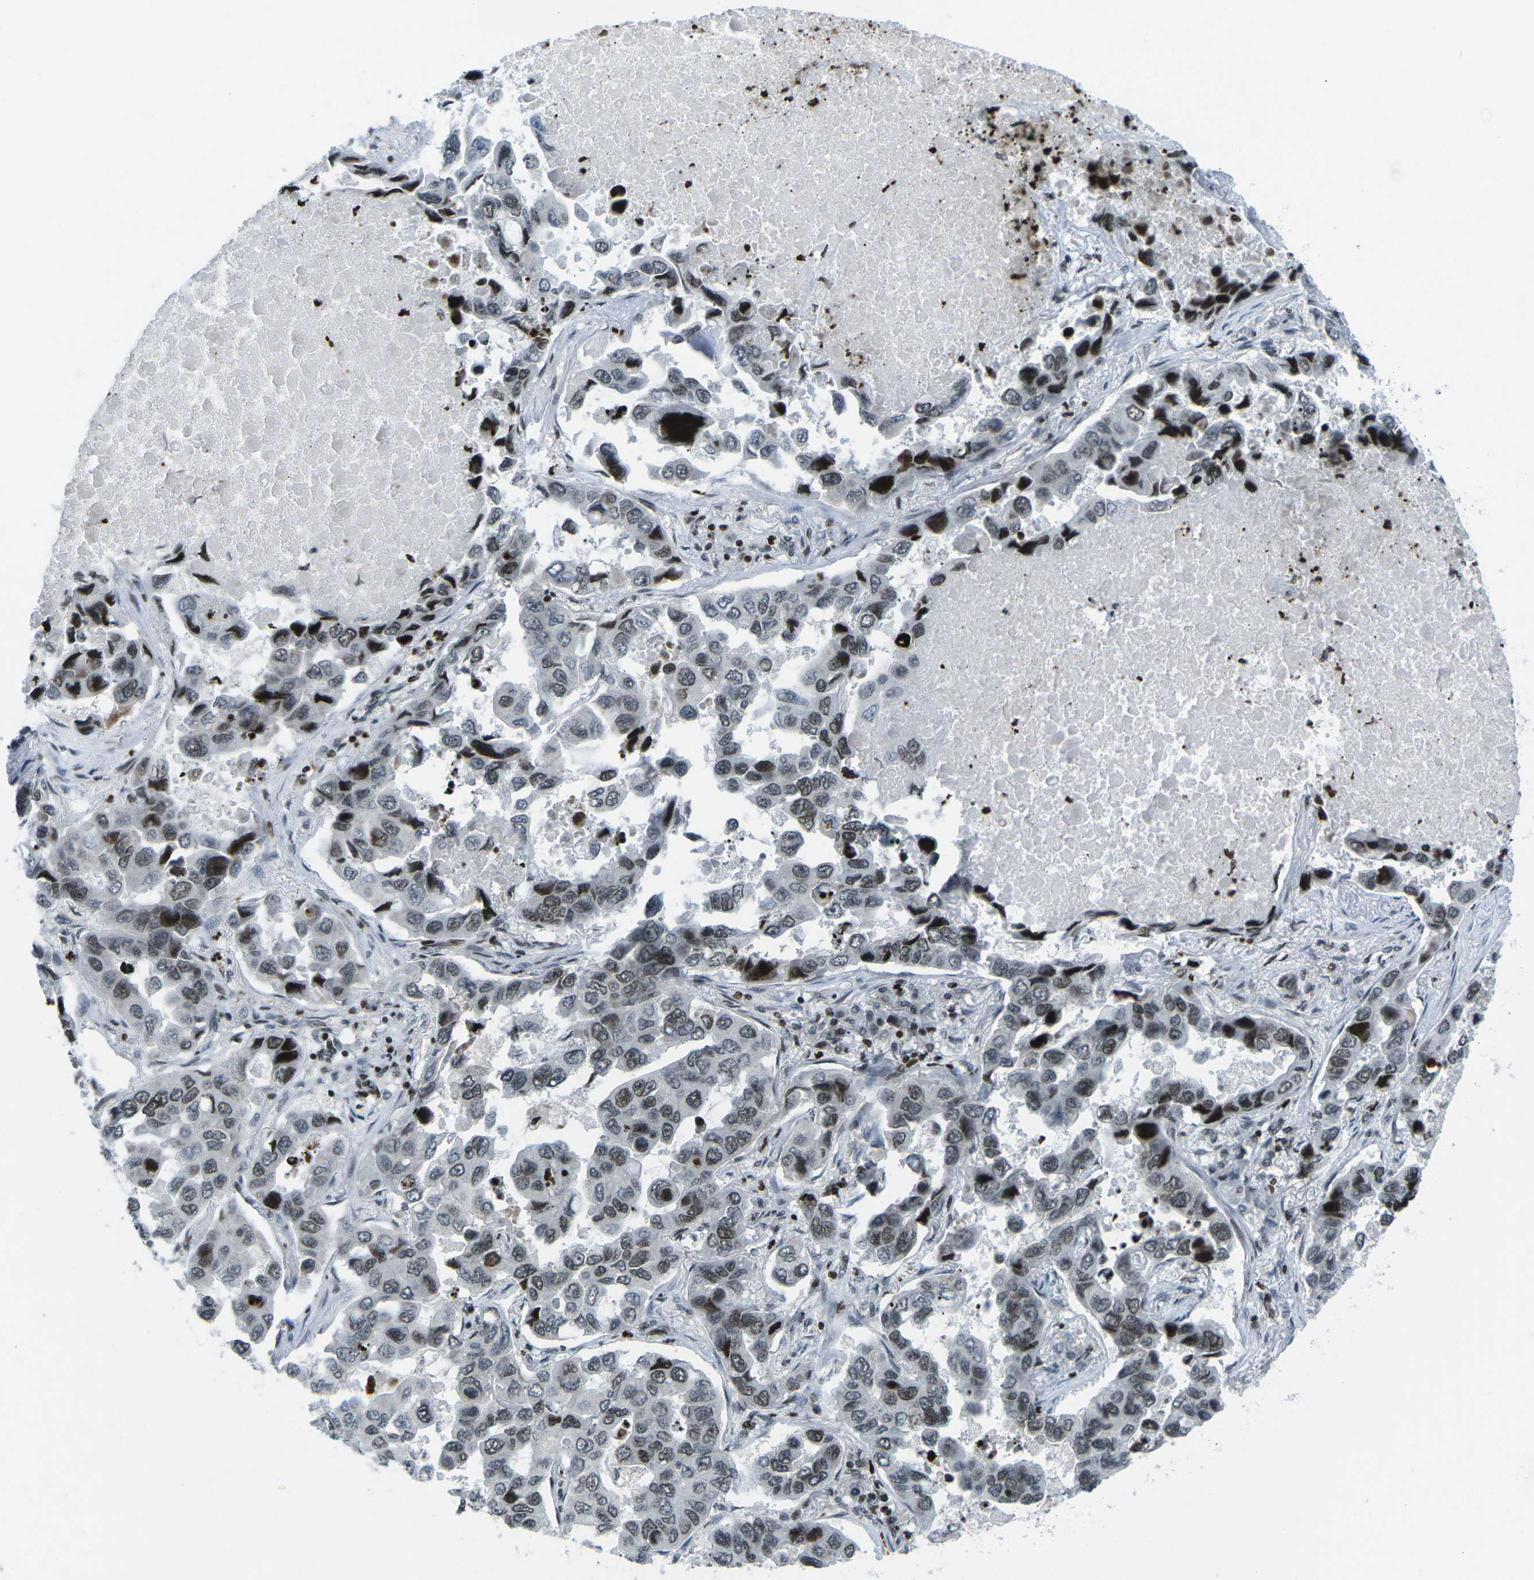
{"staining": {"intensity": "strong", "quantity": "25%-75%", "location": "nuclear"}, "tissue": "lung cancer", "cell_type": "Tumor cells", "image_type": "cancer", "snomed": [{"axis": "morphology", "description": "Adenocarcinoma, NOS"}, {"axis": "topography", "description": "Lung"}], "caption": "Immunohistochemistry photomicrograph of human lung adenocarcinoma stained for a protein (brown), which displays high levels of strong nuclear staining in about 25%-75% of tumor cells.", "gene": "EME1", "patient": {"sex": "male", "age": 64}}